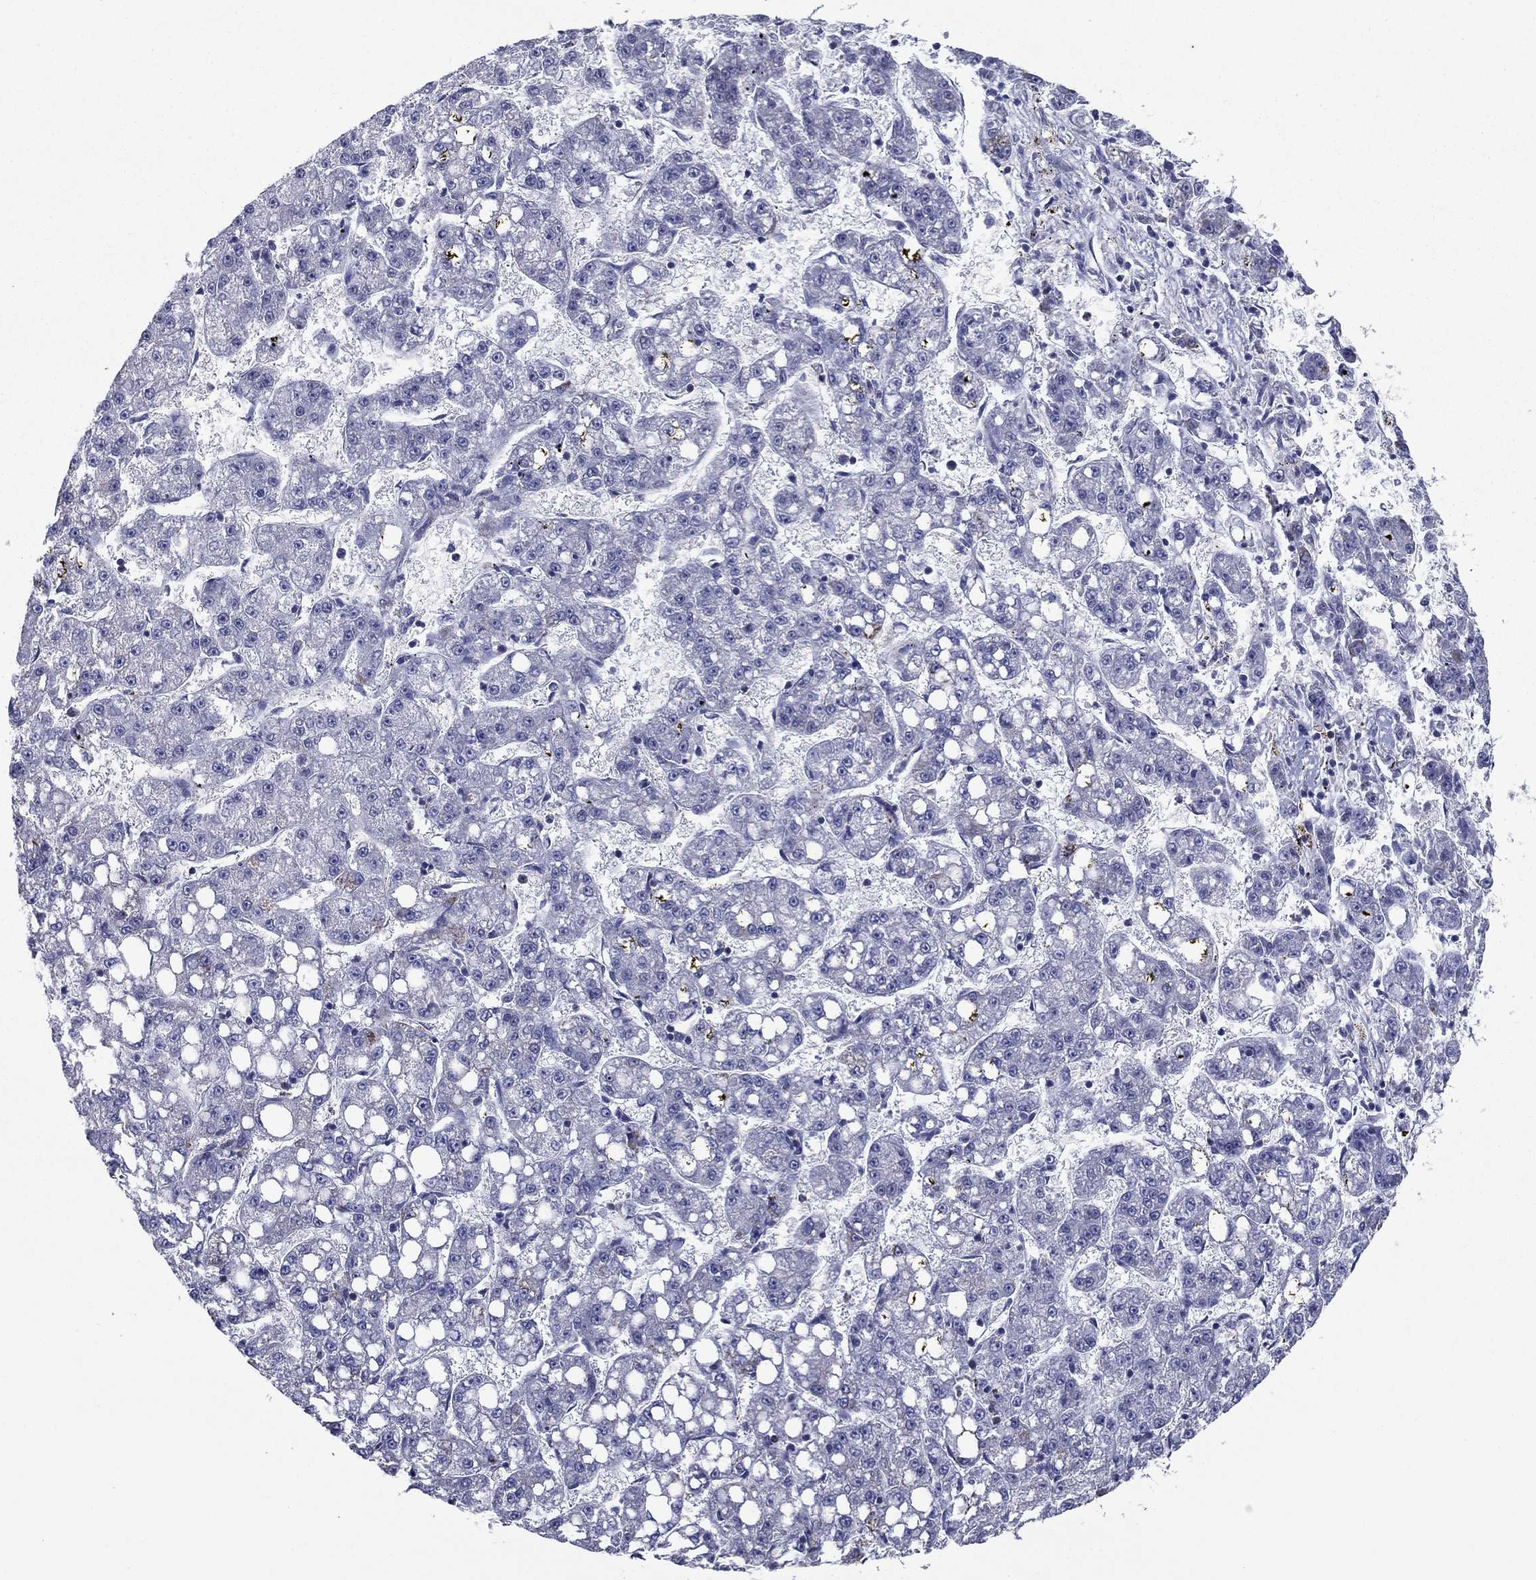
{"staining": {"intensity": "negative", "quantity": "none", "location": "none"}, "tissue": "liver cancer", "cell_type": "Tumor cells", "image_type": "cancer", "snomed": [{"axis": "morphology", "description": "Carcinoma, Hepatocellular, NOS"}, {"axis": "topography", "description": "Liver"}], "caption": "High power microscopy photomicrograph of an IHC micrograph of liver cancer, revealing no significant staining in tumor cells.", "gene": "NDUFA4L2", "patient": {"sex": "female", "age": 65}}